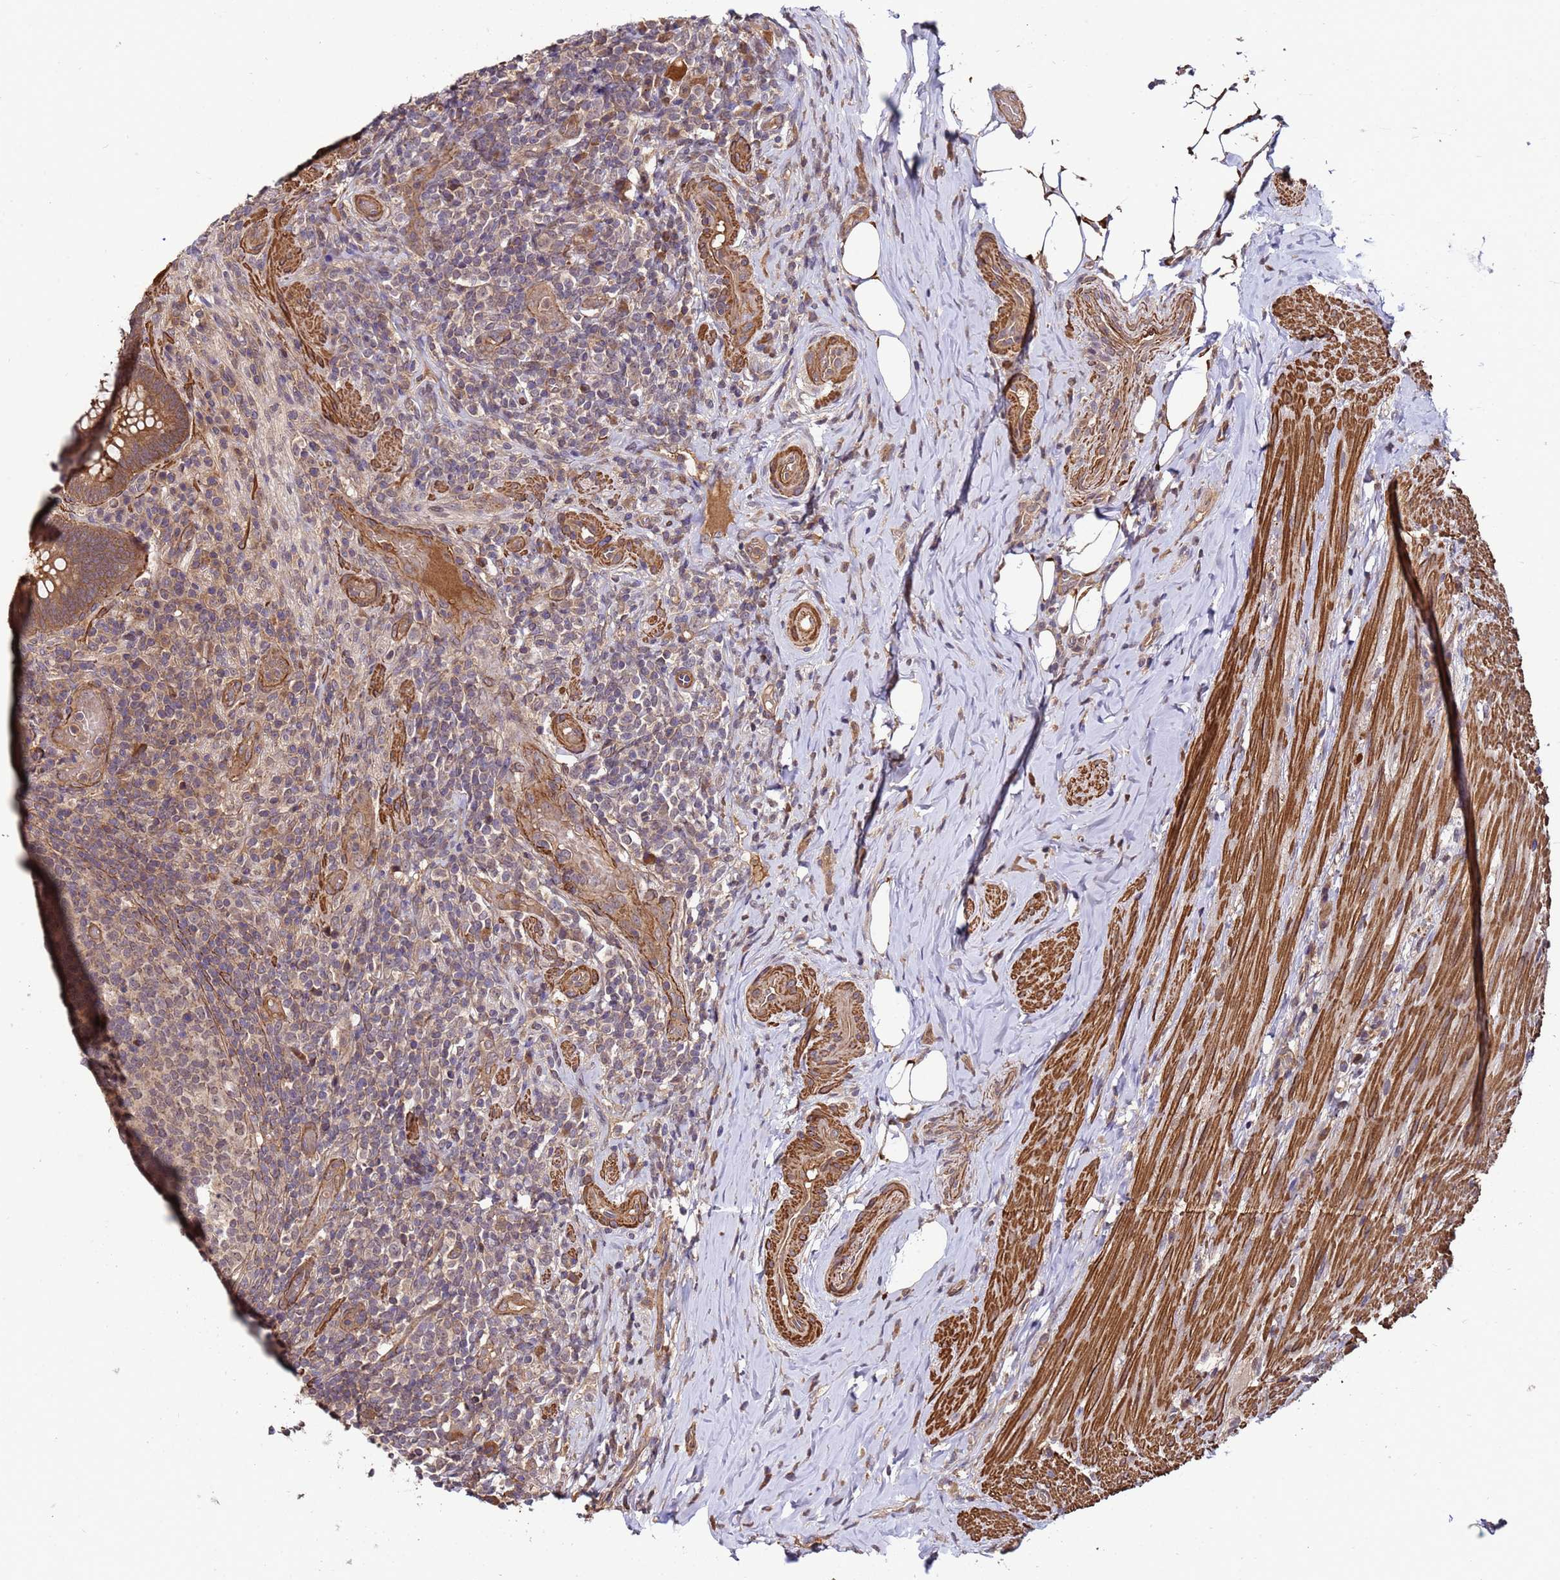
{"staining": {"intensity": "moderate", "quantity": ">75%", "location": "cytoplasmic/membranous"}, "tissue": "appendix", "cell_type": "Glandular cells", "image_type": "normal", "snomed": [{"axis": "morphology", "description": "Normal tissue, NOS"}, {"axis": "topography", "description": "Appendix"}], "caption": "Immunohistochemical staining of benign human appendix shows >75% levels of moderate cytoplasmic/membranous protein positivity in about >75% of glandular cells.", "gene": "GSTCD", "patient": {"sex": "female", "age": 43}}